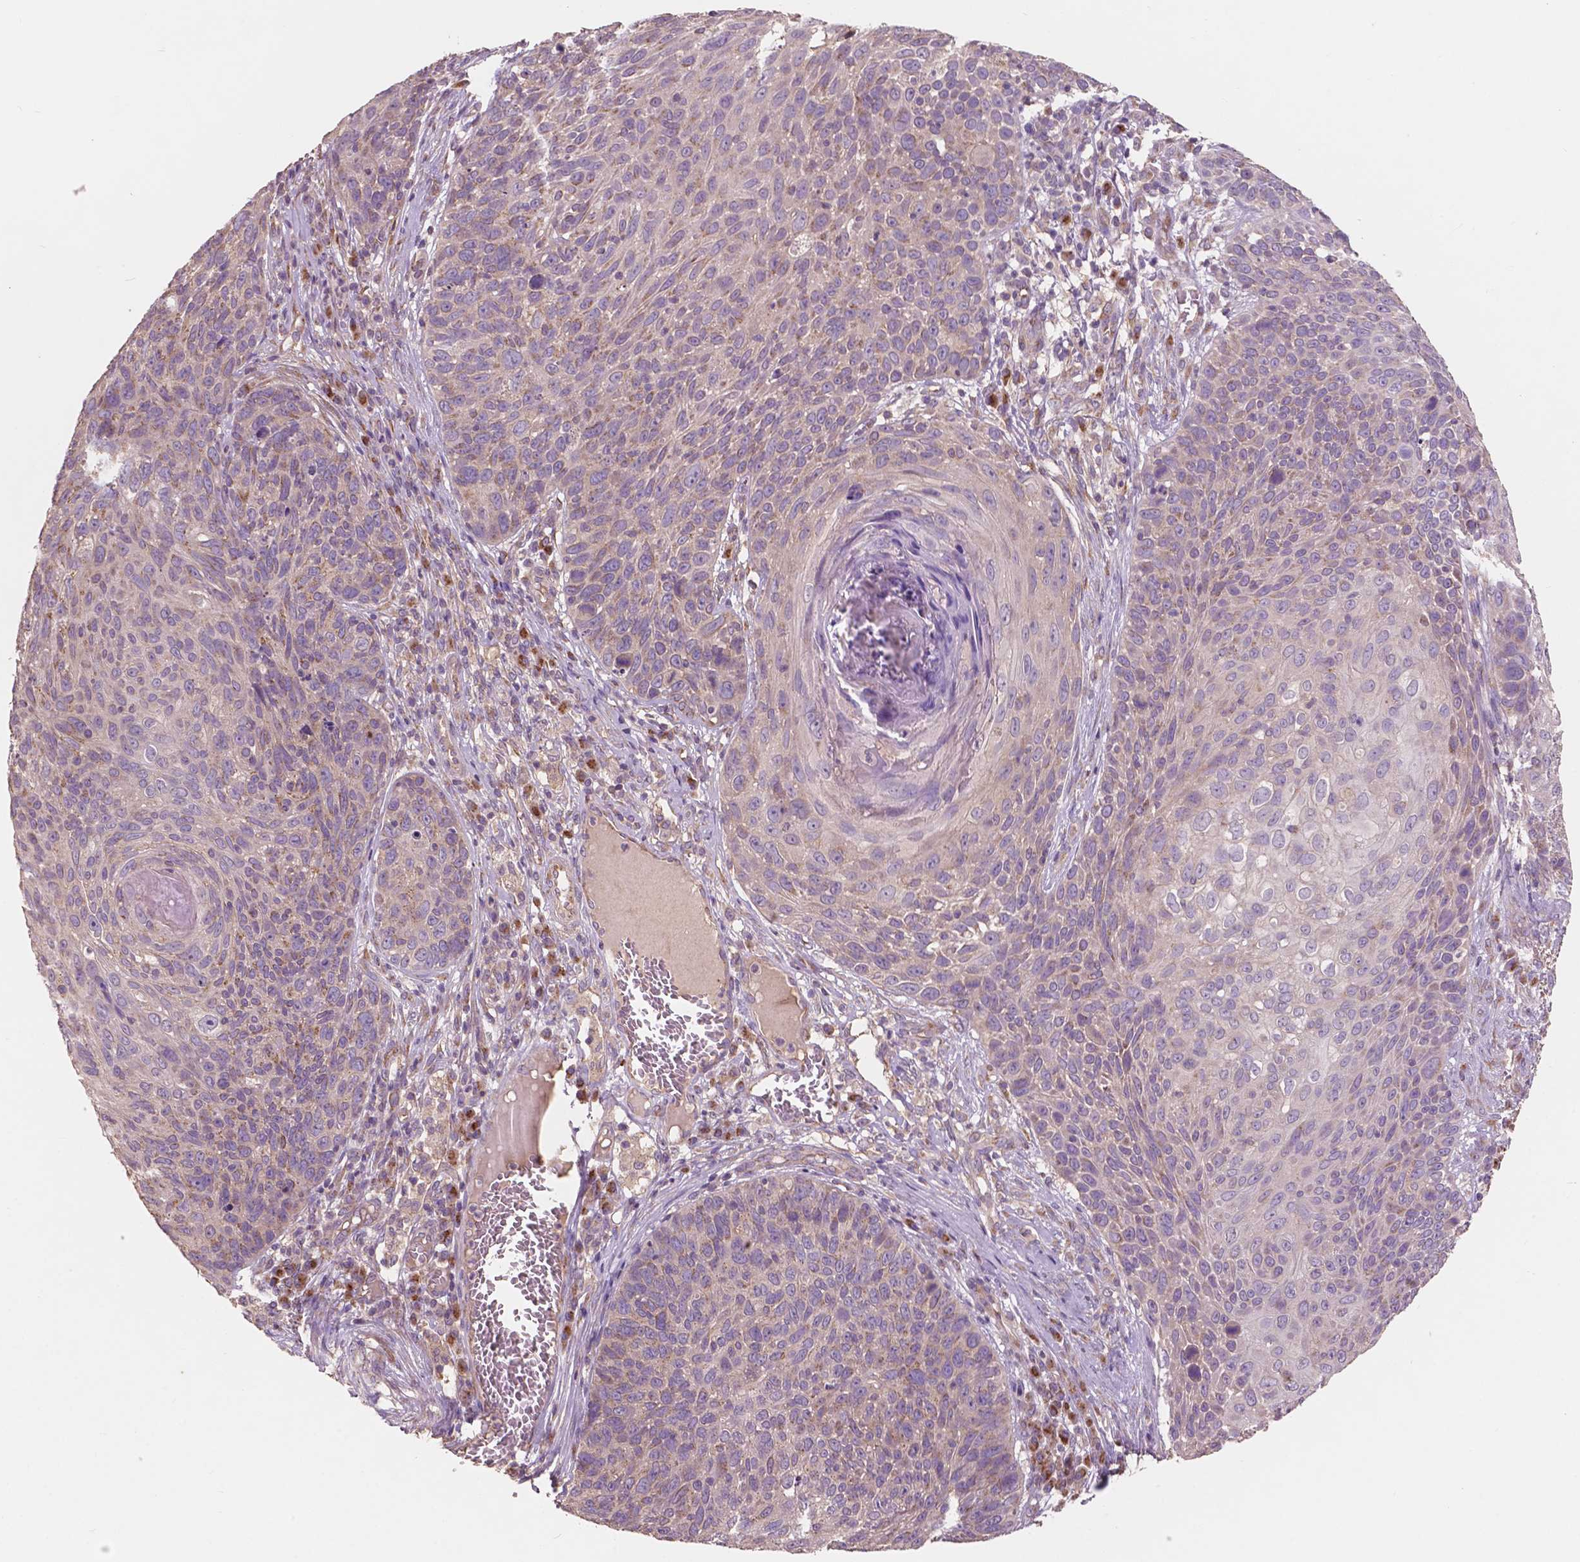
{"staining": {"intensity": "weak", "quantity": "25%-75%", "location": "cytoplasmic/membranous"}, "tissue": "skin cancer", "cell_type": "Tumor cells", "image_type": "cancer", "snomed": [{"axis": "morphology", "description": "Squamous cell carcinoma, NOS"}, {"axis": "topography", "description": "Skin"}], "caption": "The image demonstrates staining of skin cancer (squamous cell carcinoma), revealing weak cytoplasmic/membranous protein expression (brown color) within tumor cells.", "gene": "CHPT1", "patient": {"sex": "male", "age": 92}}